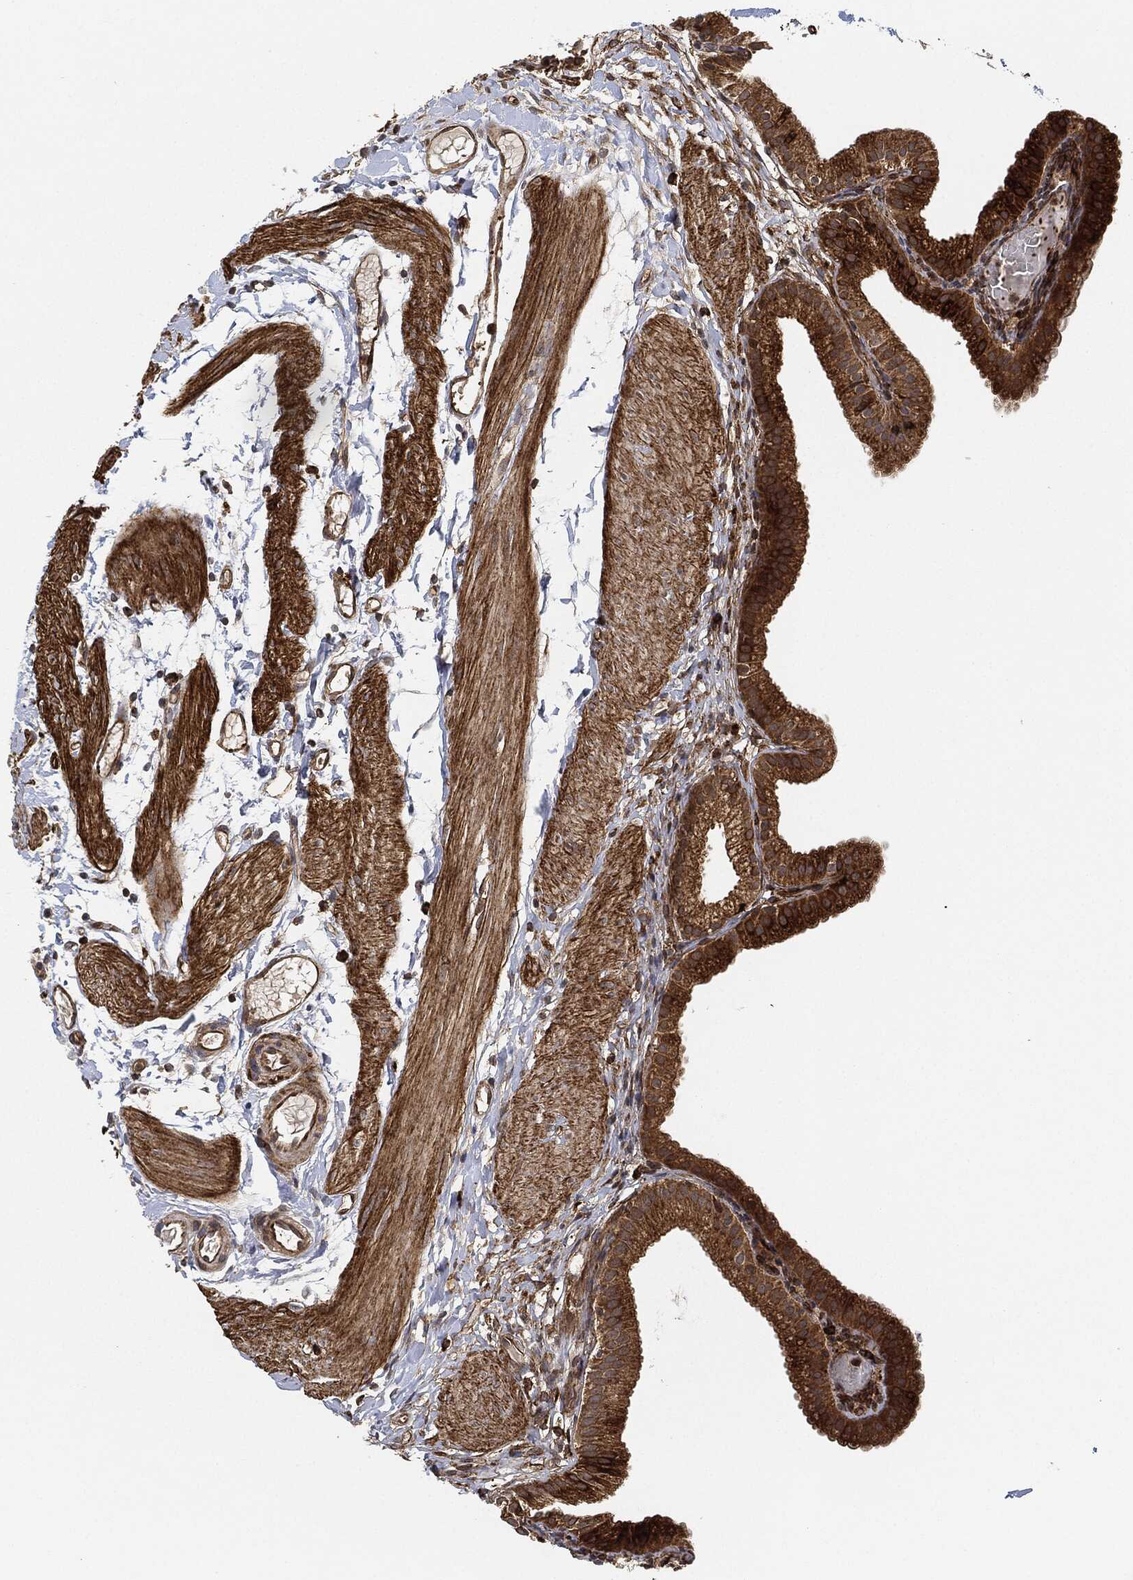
{"staining": {"intensity": "strong", "quantity": ">75%", "location": "cytoplasmic/membranous"}, "tissue": "gallbladder", "cell_type": "Glandular cells", "image_type": "normal", "snomed": [{"axis": "morphology", "description": "Normal tissue, NOS"}, {"axis": "topography", "description": "Gallbladder"}, {"axis": "topography", "description": "Peripheral nerve tissue"}], "caption": "A high amount of strong cytoplasmic/membranous expression is present in about >75% of glandular cells in unremarkable gallbladder.", "gene": "MAP3K3", "patient": {"sex": "female", "age": 45}}